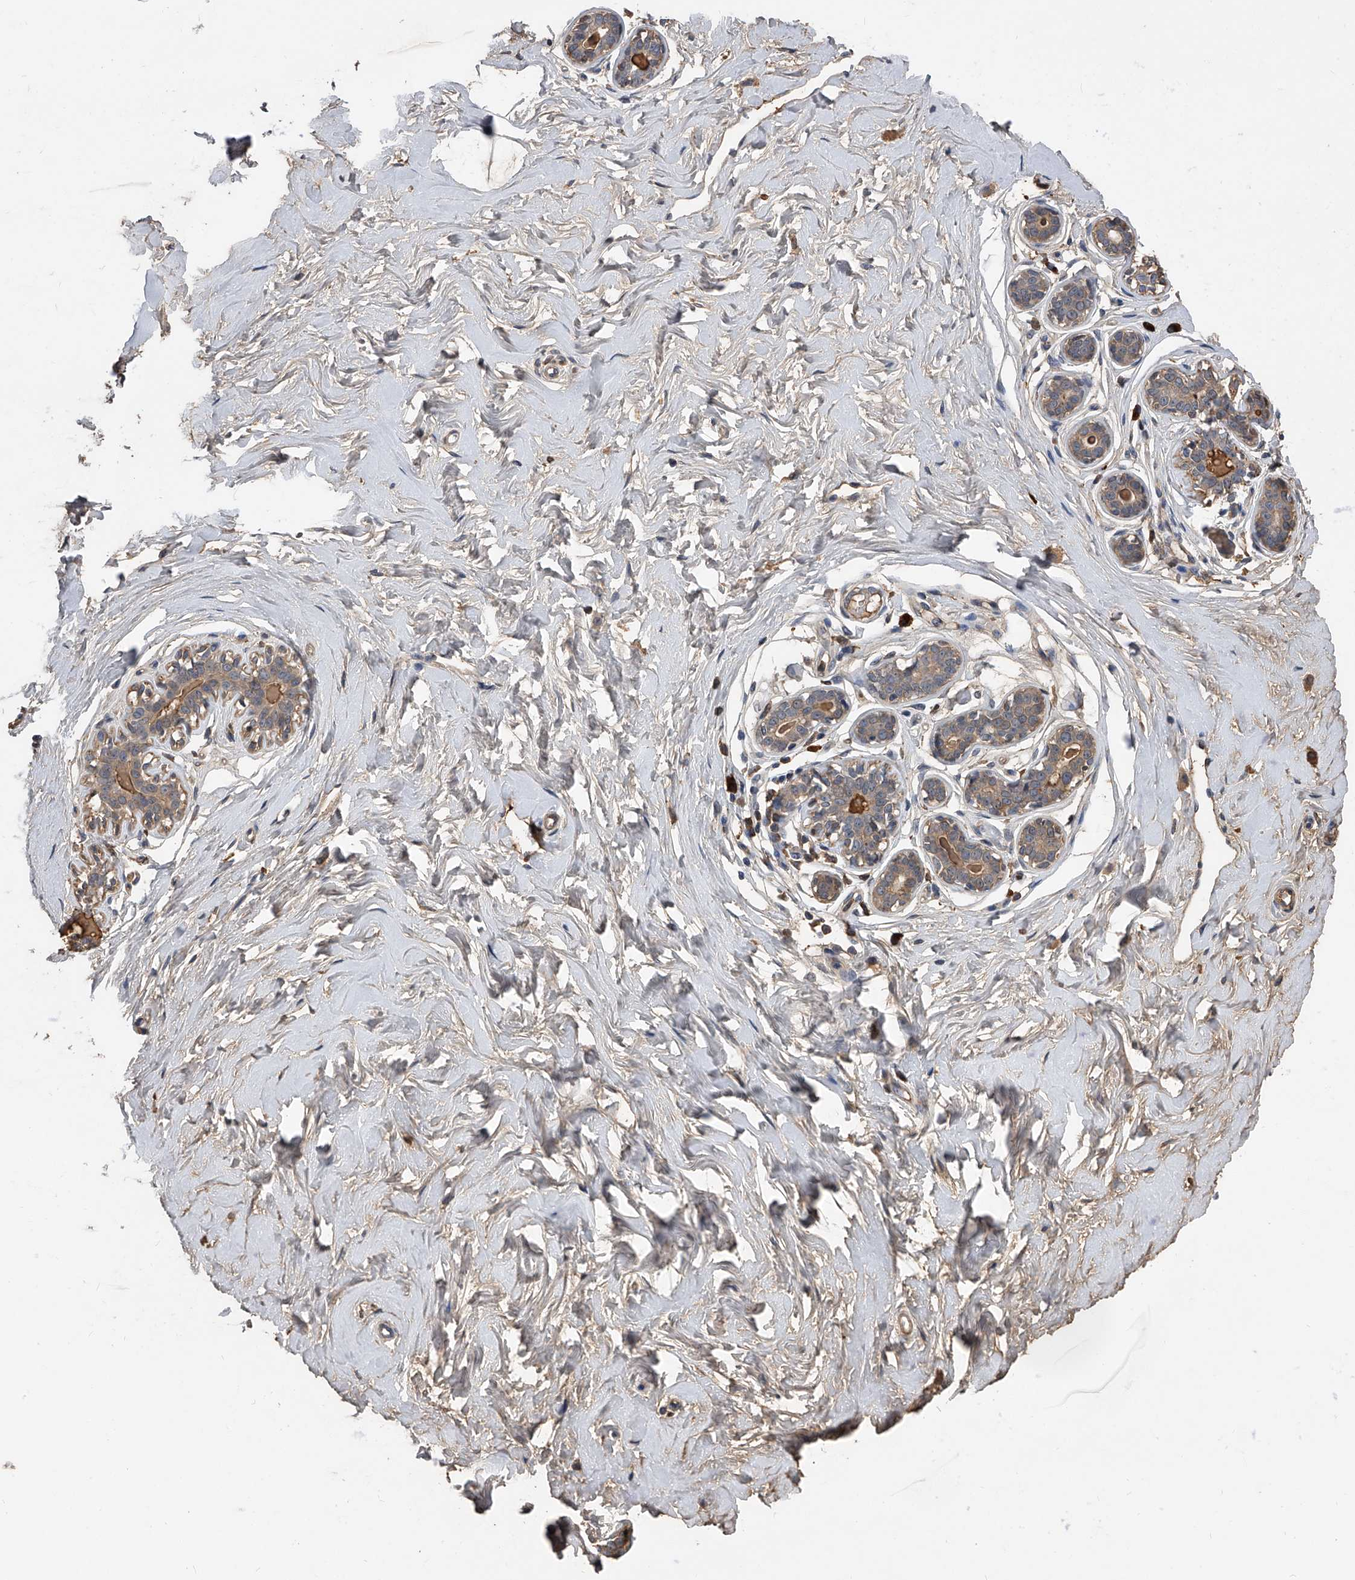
{"staining": {"intensity": "negative", "quantity": "none", "location": "none"}, "tissue": "breast", "cell_type": "Adipocytes", "image_type": "normal", "snomed": [{"axis": "morphology", "description": "Normal tissue, NOS"}, {"axis": "morphology", "description": "Adenoma, NOS"}, {"axis": "topography", "description": "Breast"}], "caption": "DAB immunohistochemical staining of benign human breast shows no significant staining in adipocytes. (Immunohistochemistry (ihc), brightfield microscopy, high magnification).", "gene": "ZNF25", "patient": {"sex": "female", "age": 23}}